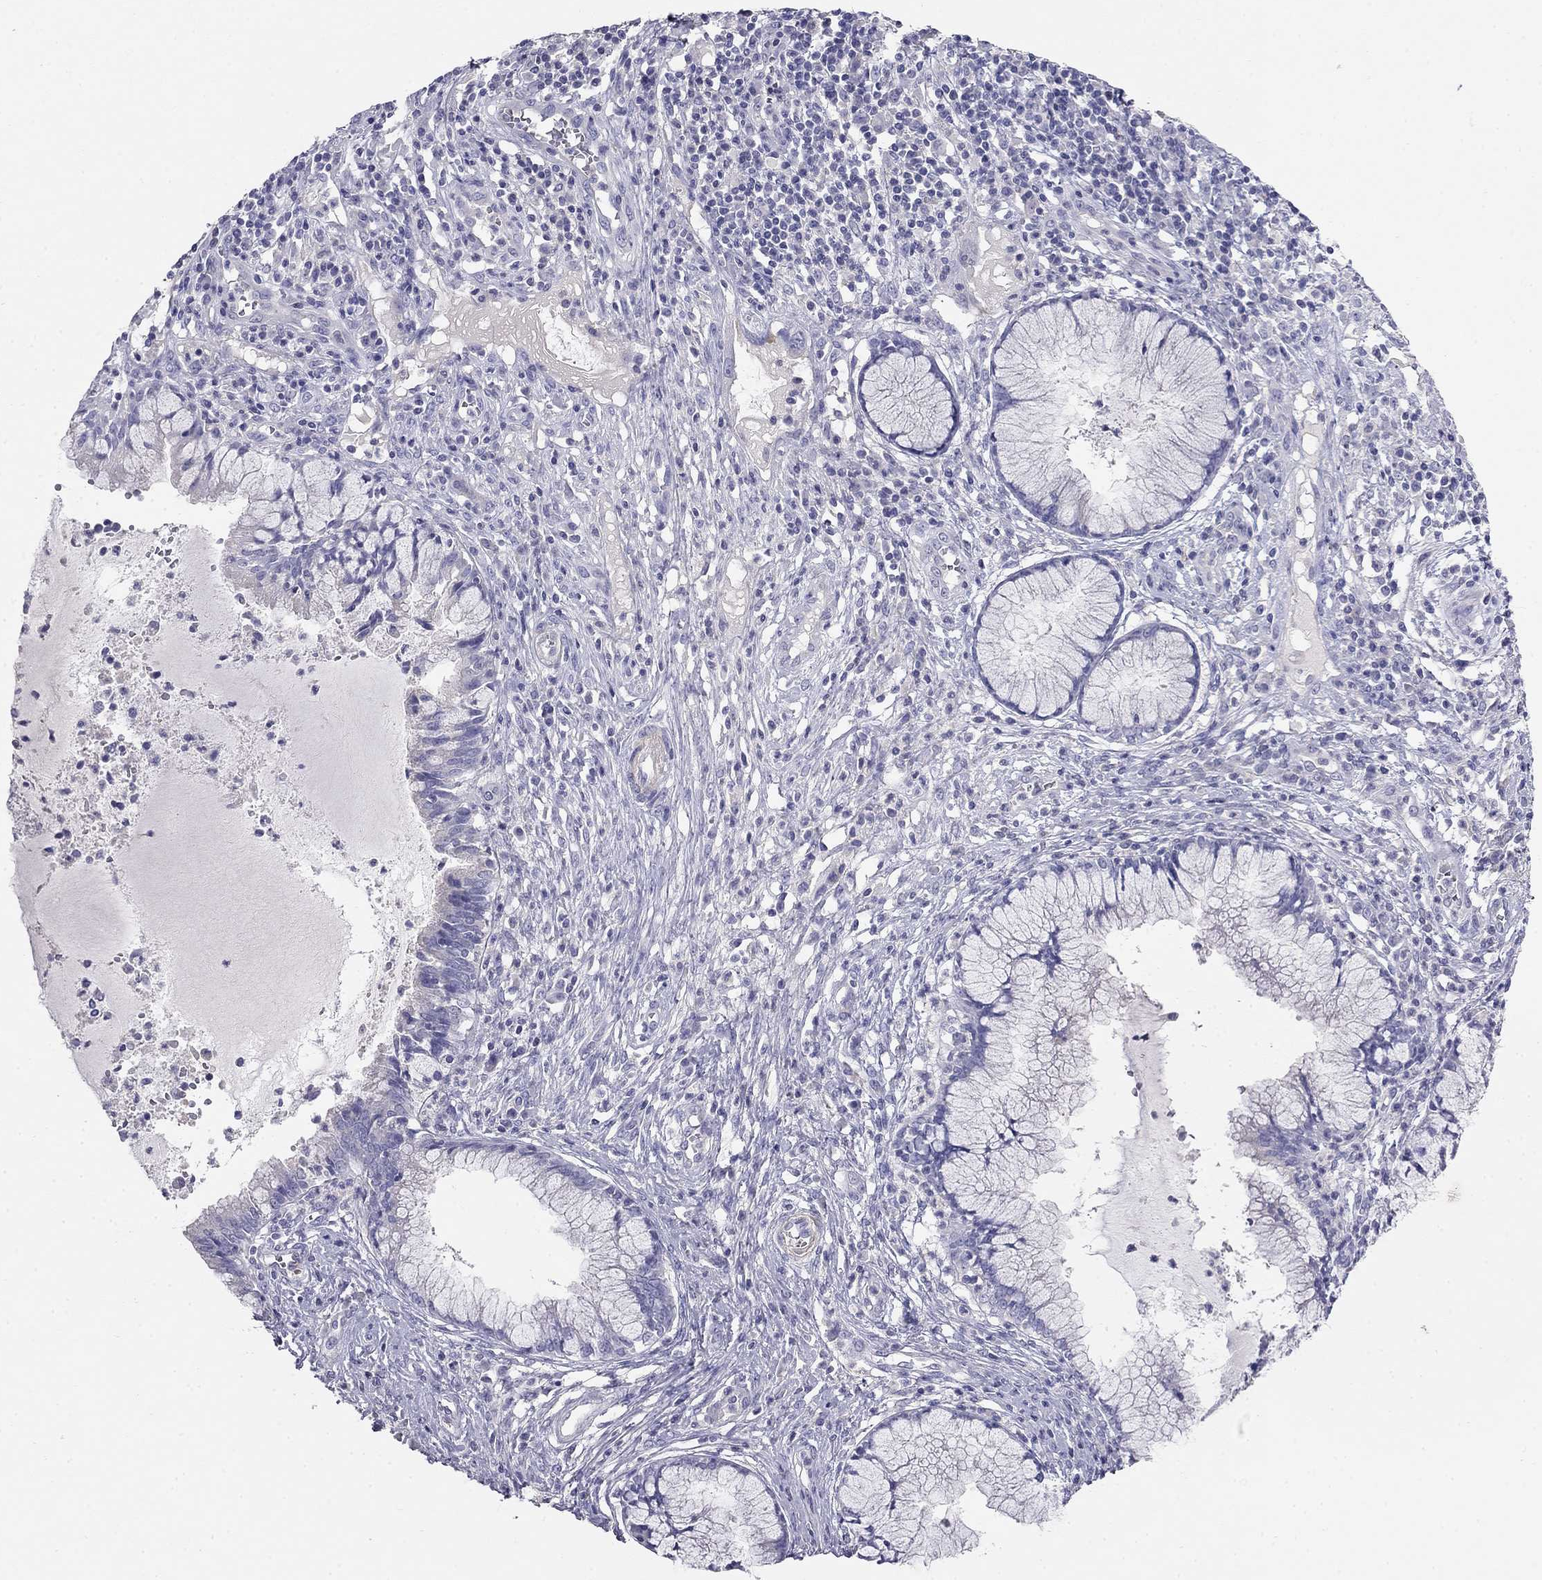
{"staining": {"intensity": "negative", "quantity": "none", "location": "none"}, "tissue": "cervical cancer", "cell_type": "Tumor cells", "image_type": "cancer", "snomed": [{"axis": "morphology", "description": "Squamous cell carcinoma, NOS"}, {"axis": "topography", "description": "Cervix"}], "caption": "The image reveals no staining of tumor cells in squamous cell carcinoma (cervical).", "gene": "LY6H", "patient": {"sex": "female", "age": 32}}